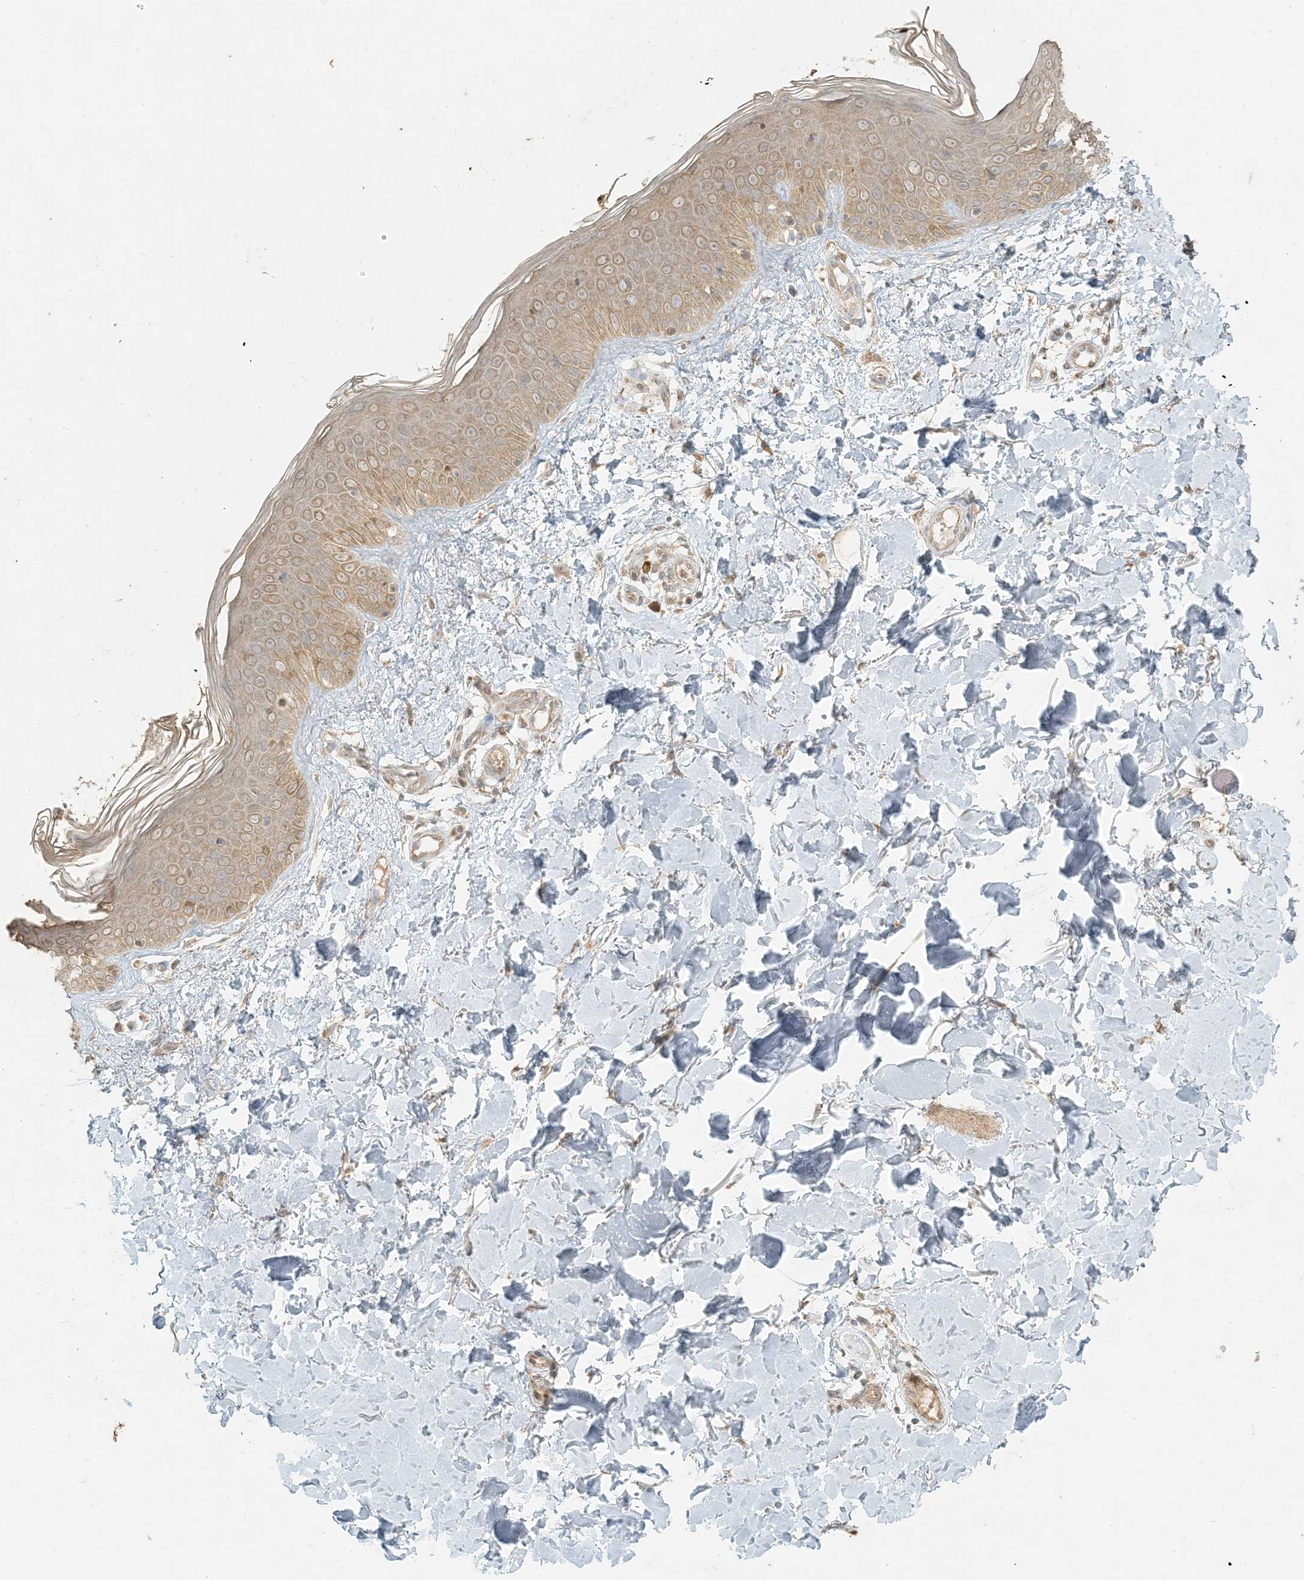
{"staining": {"intensity": "moderate", "quantity": ">75%", "location": "cytoplasmic/membranous"}, "tissue": "skin", "cell_type": "Fibroblasts", "image_type": "normal", "snomed": [{"axis": "morphology", "description": "Normal tissue, NOS"}, {"axis": "topography", "description": "Skin"}], "caption": "This is an image of immunohistochemistry staining of normal skin, which shows moderate staining in the cytoplasmic/membranous of fibroblasts.", "gene": "MCOLN1", "patient": {"sex": "male", "age": 37}}